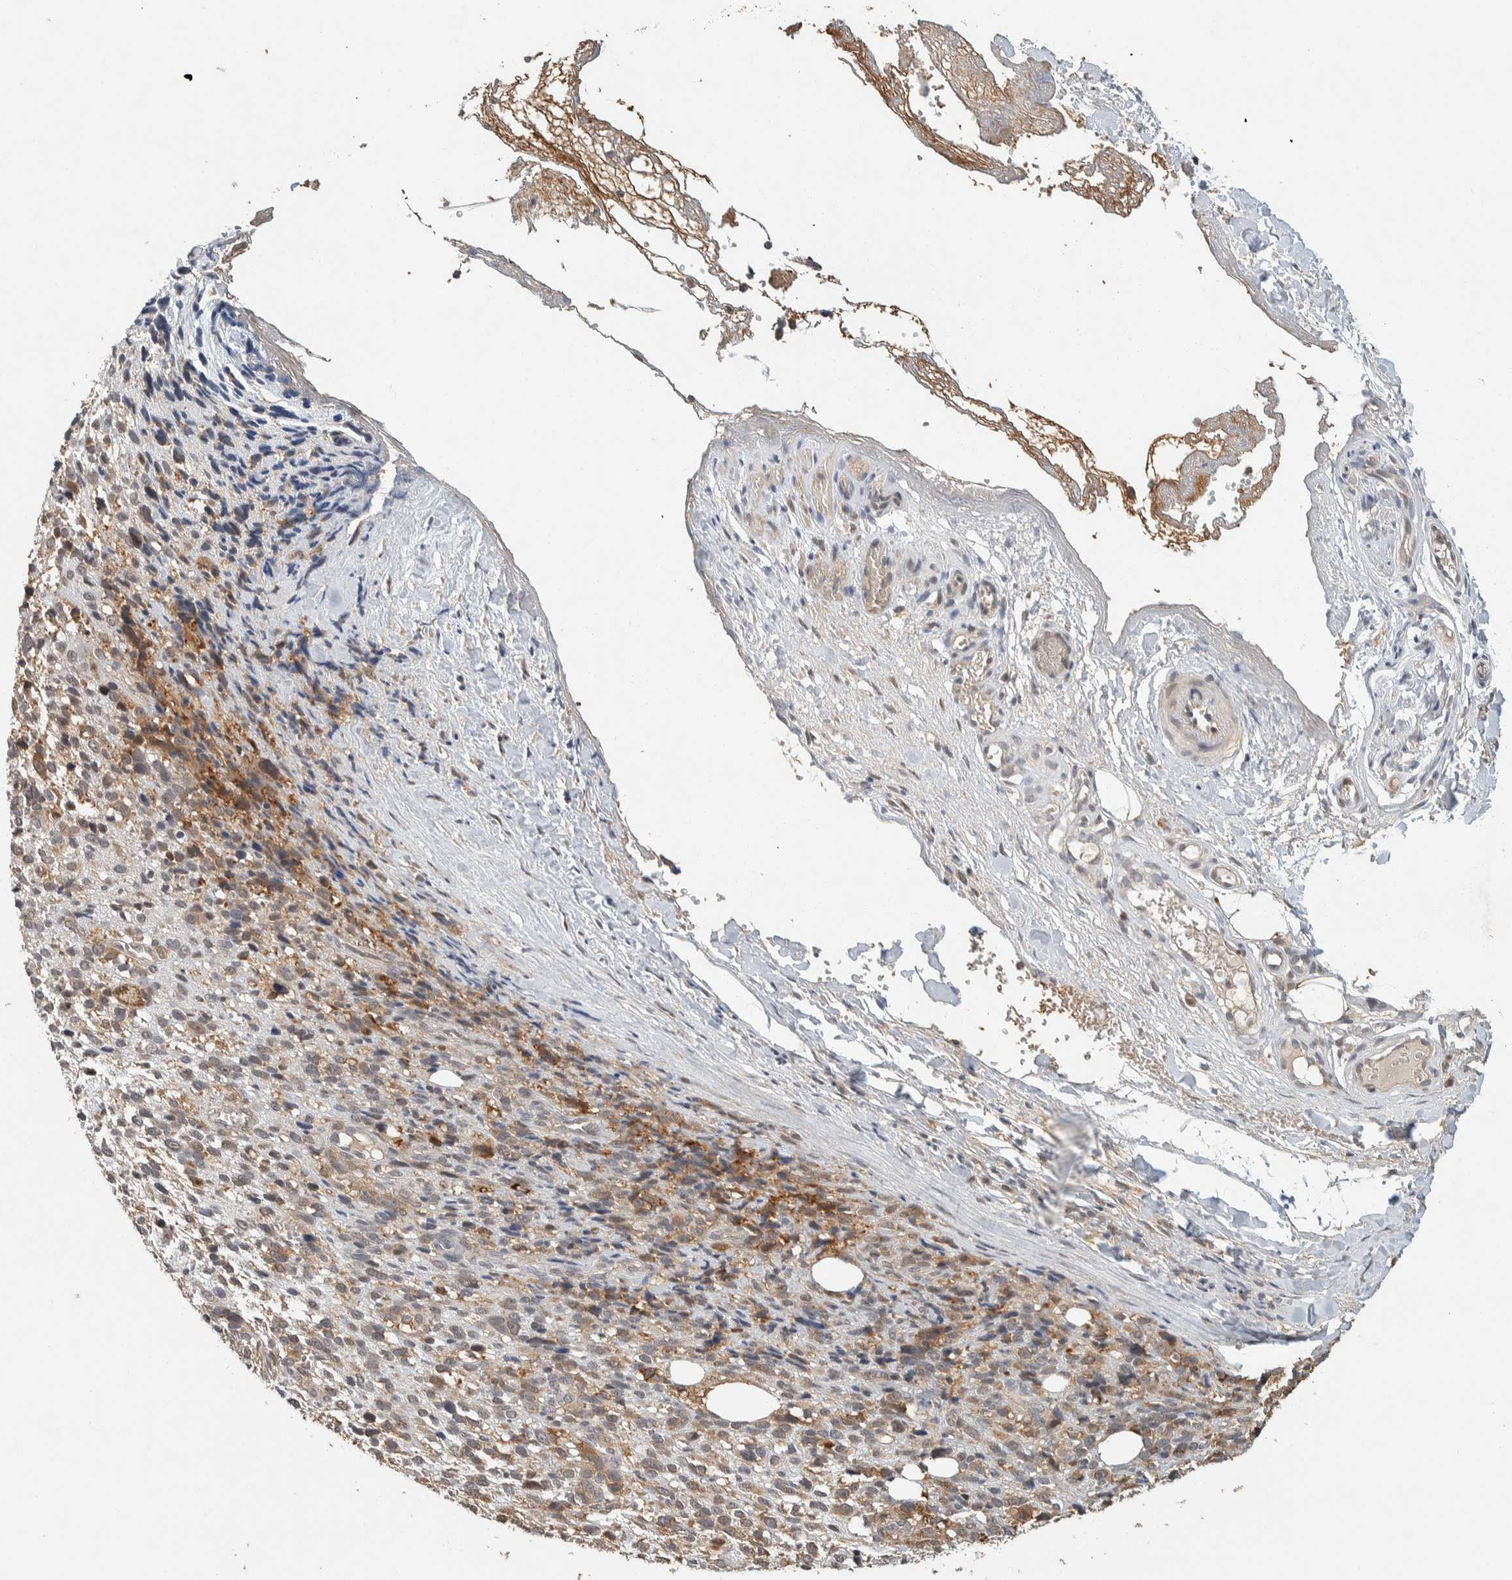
{"staining": {"intensity": "weak", "quantity": "25%-75%", "location": "cytoplasmic/membranous,nuclear"}, "tissue": "melanoma", "cell_type": "Tumor cells", "image_type": "cancer", "snomed": [{"axis": "morphology", "description": "Malignant melanoma, NOS"}, {"axis": "topography", "description": "Skin"}], "caption": "Malignant melanoma stained with DAB immunohistochemistry reveals low levels of weak cytoplasmic/membranous and nuclear positivity in about 25%-75% of tumor cells.", "gene": "ZNF567", "patient": {"sex": "female", "age": 55}}